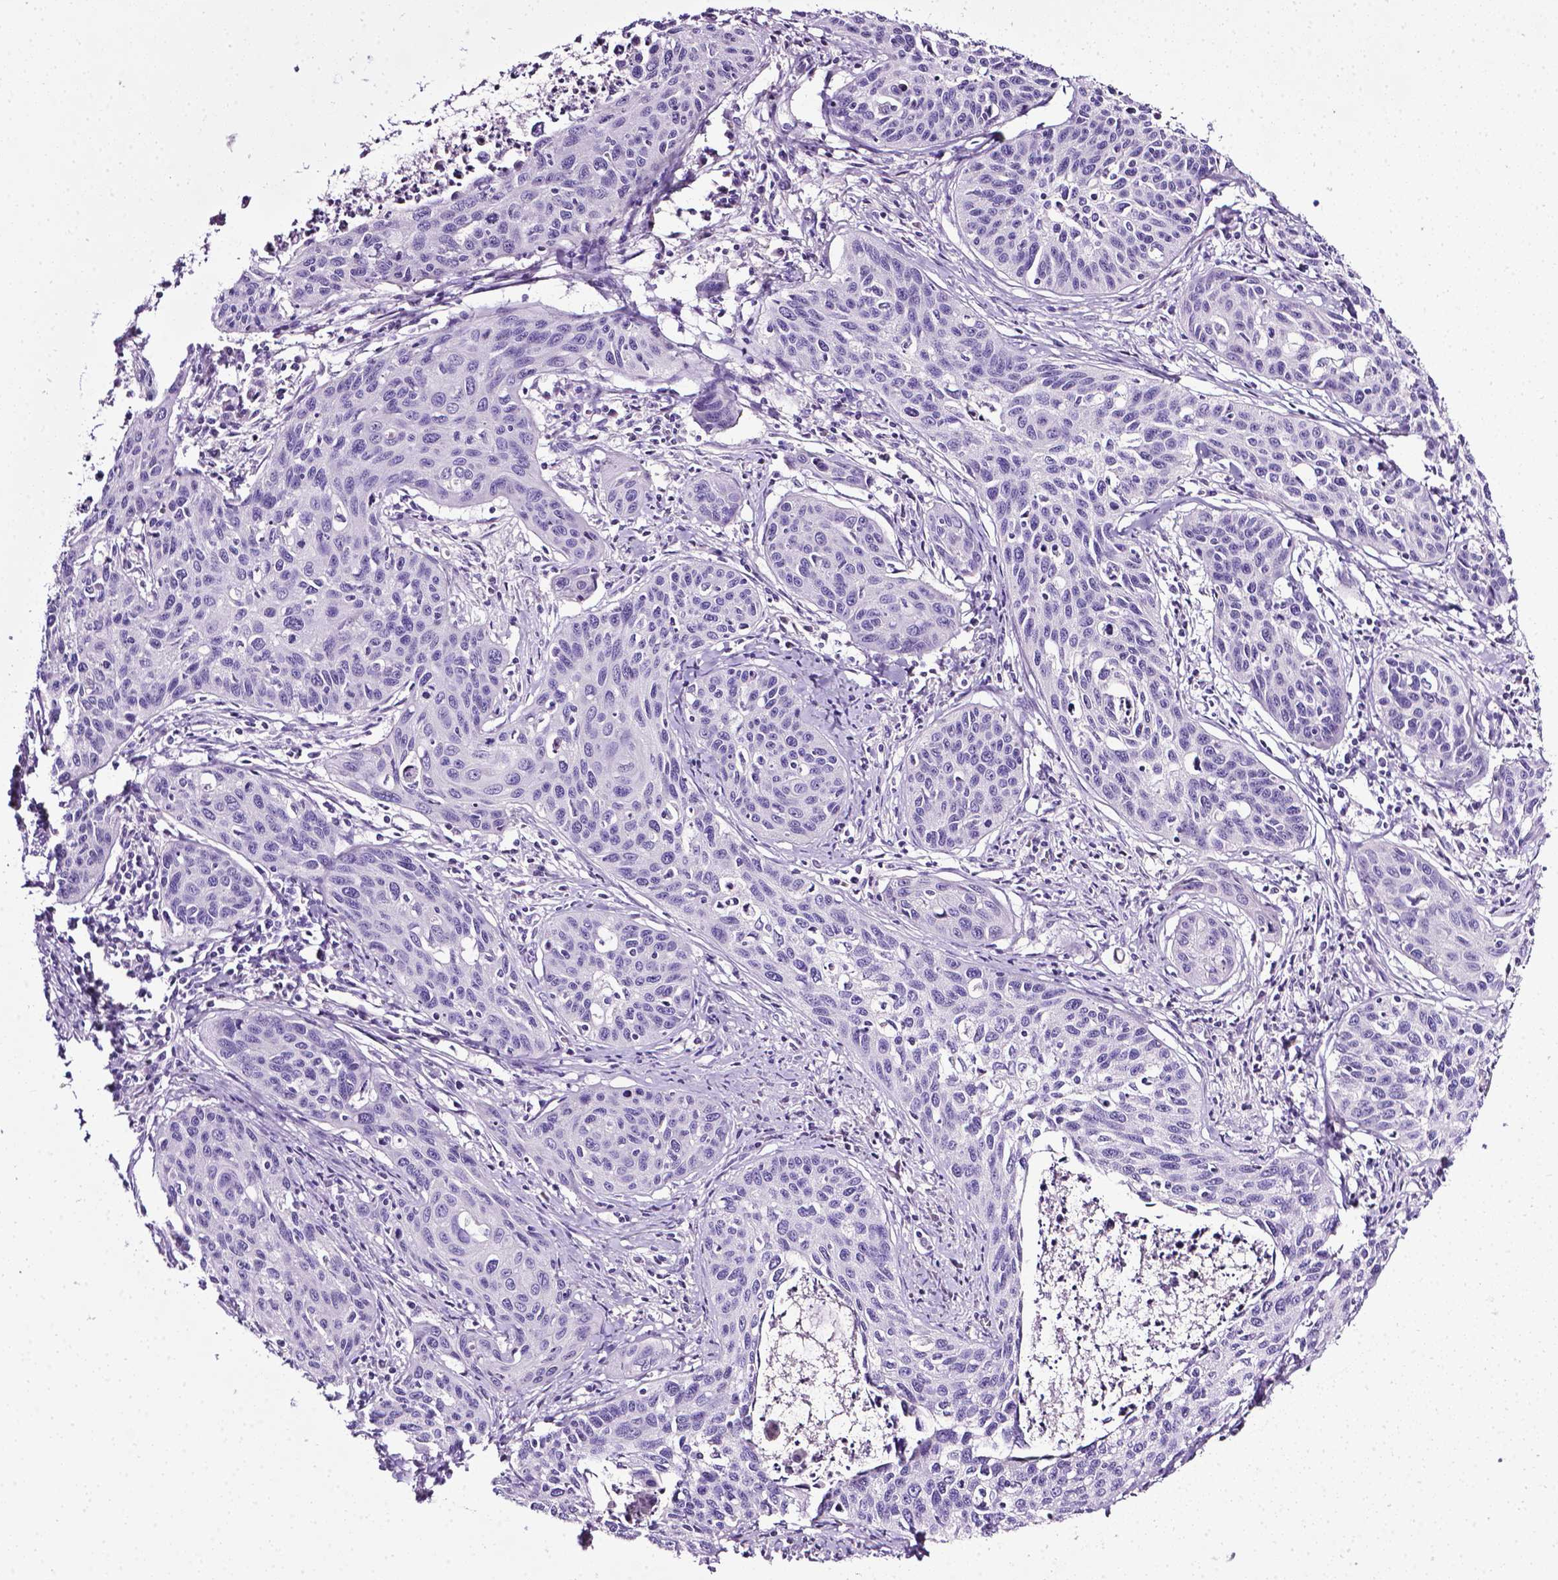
{"staining": {"intensity": "negative", "quantity": "none", "location": "none"}, "tissue": "cervical cancer", "cell_type": "Tumor cells", "image_type": "cancer", "snomed": [{"axis": "morphology", "description": "Squamous cell carcinoma, NOS"}, {"axis": "topography", "description": "Cervix"}], "caption": "An image of human cervical squamous cell carcinoma is negative for staining in tumor cells. (Immunohistochemistry (ihc), brightfield microscopy, high magnification).", "gene": "LELP1", "patient": {"sex": "female", "age": 31}}